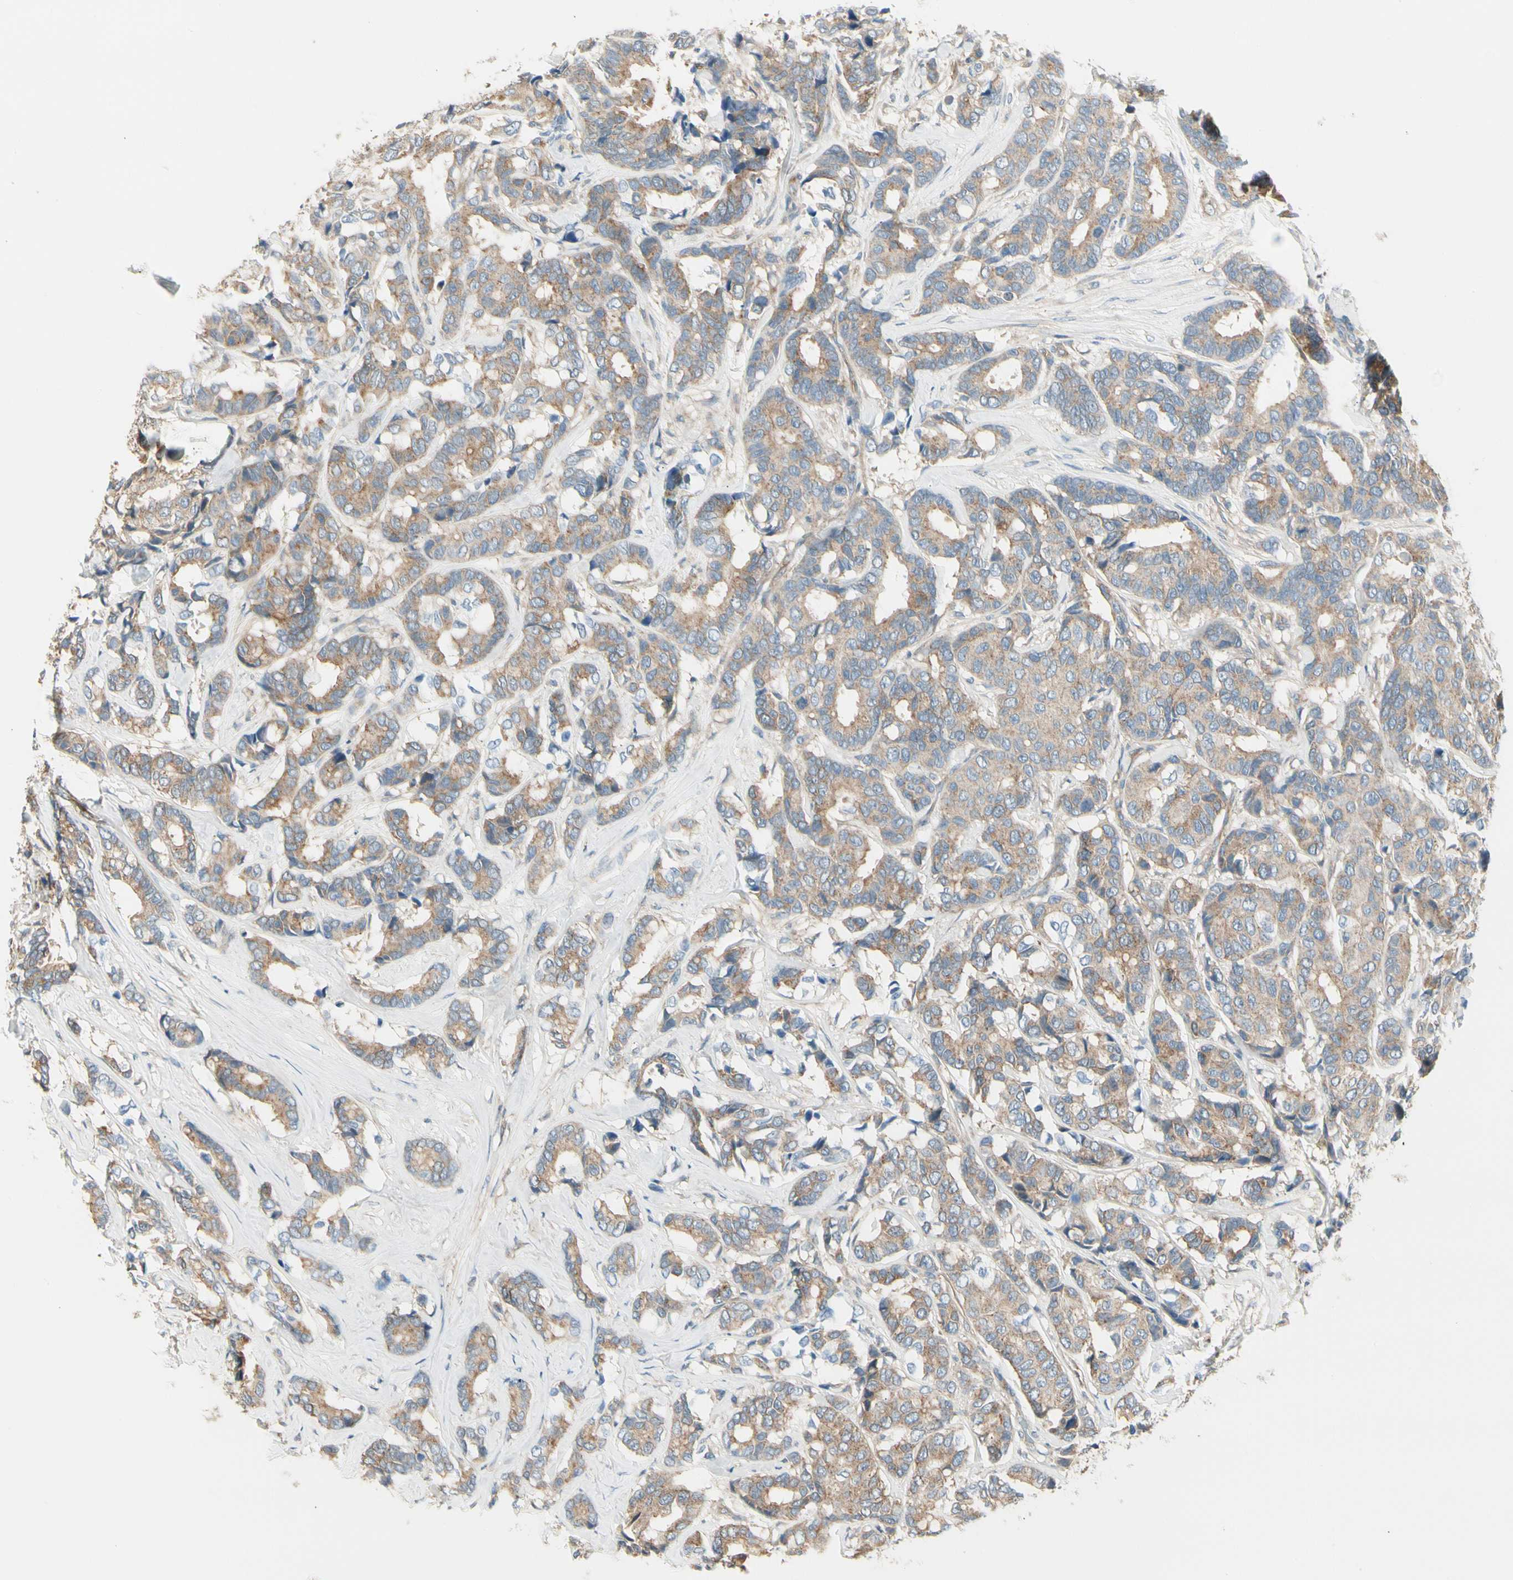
{"staining": {"intensity": "moderate", "quantity": ">75%", "location": "cytoplasmic/membranous"}, "tissue": "breast cancer", "cell_type": "Tumor cells", "image_type": "cancer", "snomed": [{"axis": "morphology", "description": "Duct carcinoma"}, {"axis": "topography", "description": "Breast"}], "caption": "Breast cancer (infiltrating ductal carcinoma) was stained to show a protein in brown. There is medium levels of moderate cytoplasmic/membranous staining in approximately >75% of tumor cells. The protein is stained brown, and the nuclei are stained in blue (DAB IHC with brightfield microscopy, high magnification).", "gene": "AGFG1", "patient": {"sex": "female", "age": 87}}